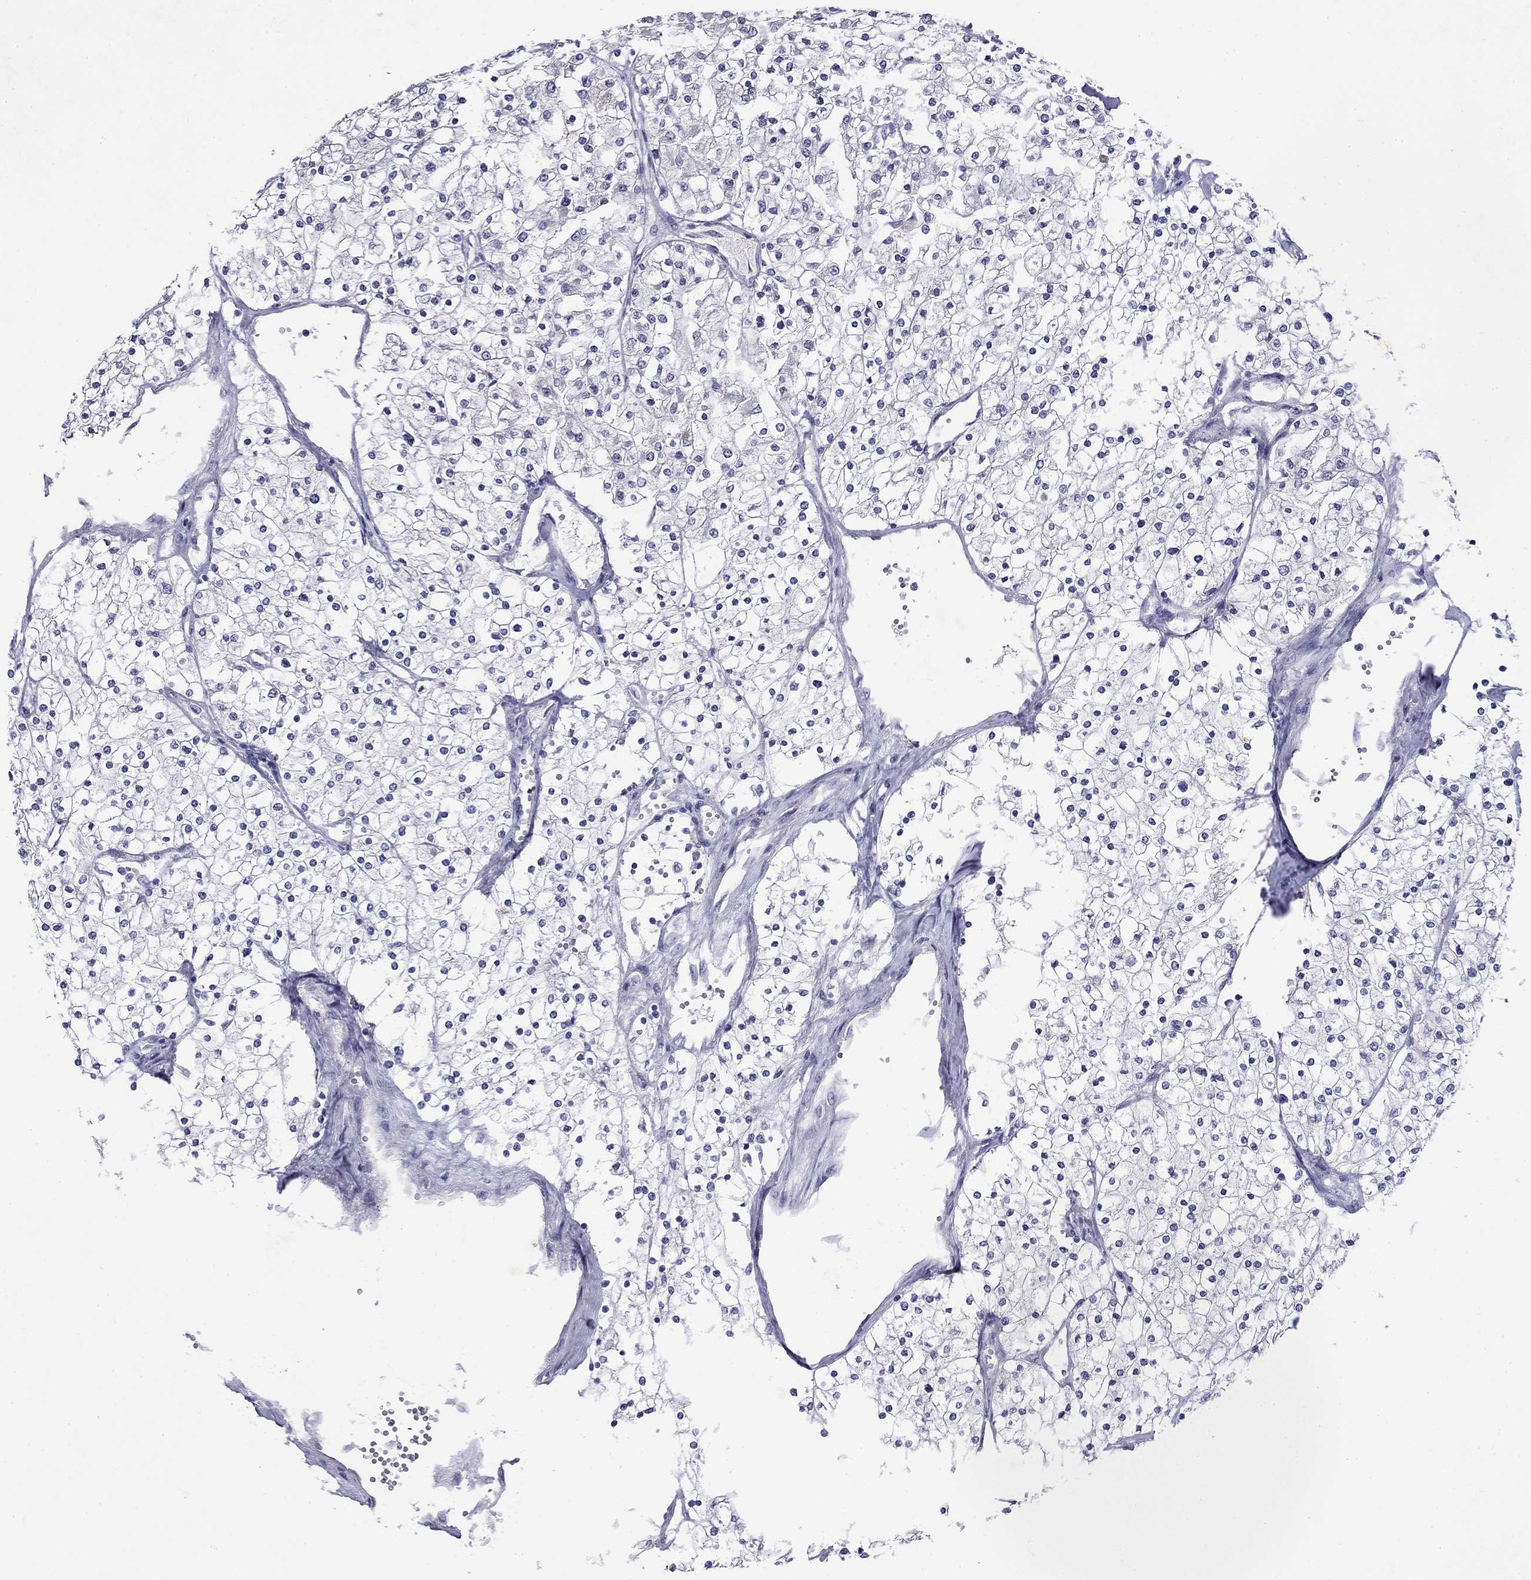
{"staining": {"intensity": "negative", "quantity": "none", "location": "none"}, "tissue": "renal cancer", "cell_type": "Tumor cells", "image_type": "cancer", "snomed": [{"axis": "morphology", "description": "Adenocarcinoma, NOS"}, {"axis": "topography", "description": "Kidney"}], "caption": "Immunohistochemistry micrograph of renal cancer (adenocarcinoma) stained for a protein (brown), which exhibits no positivity in tumor cells.", "gene": "GNAT3", "patient": {"sex": "male", "age": 80}}